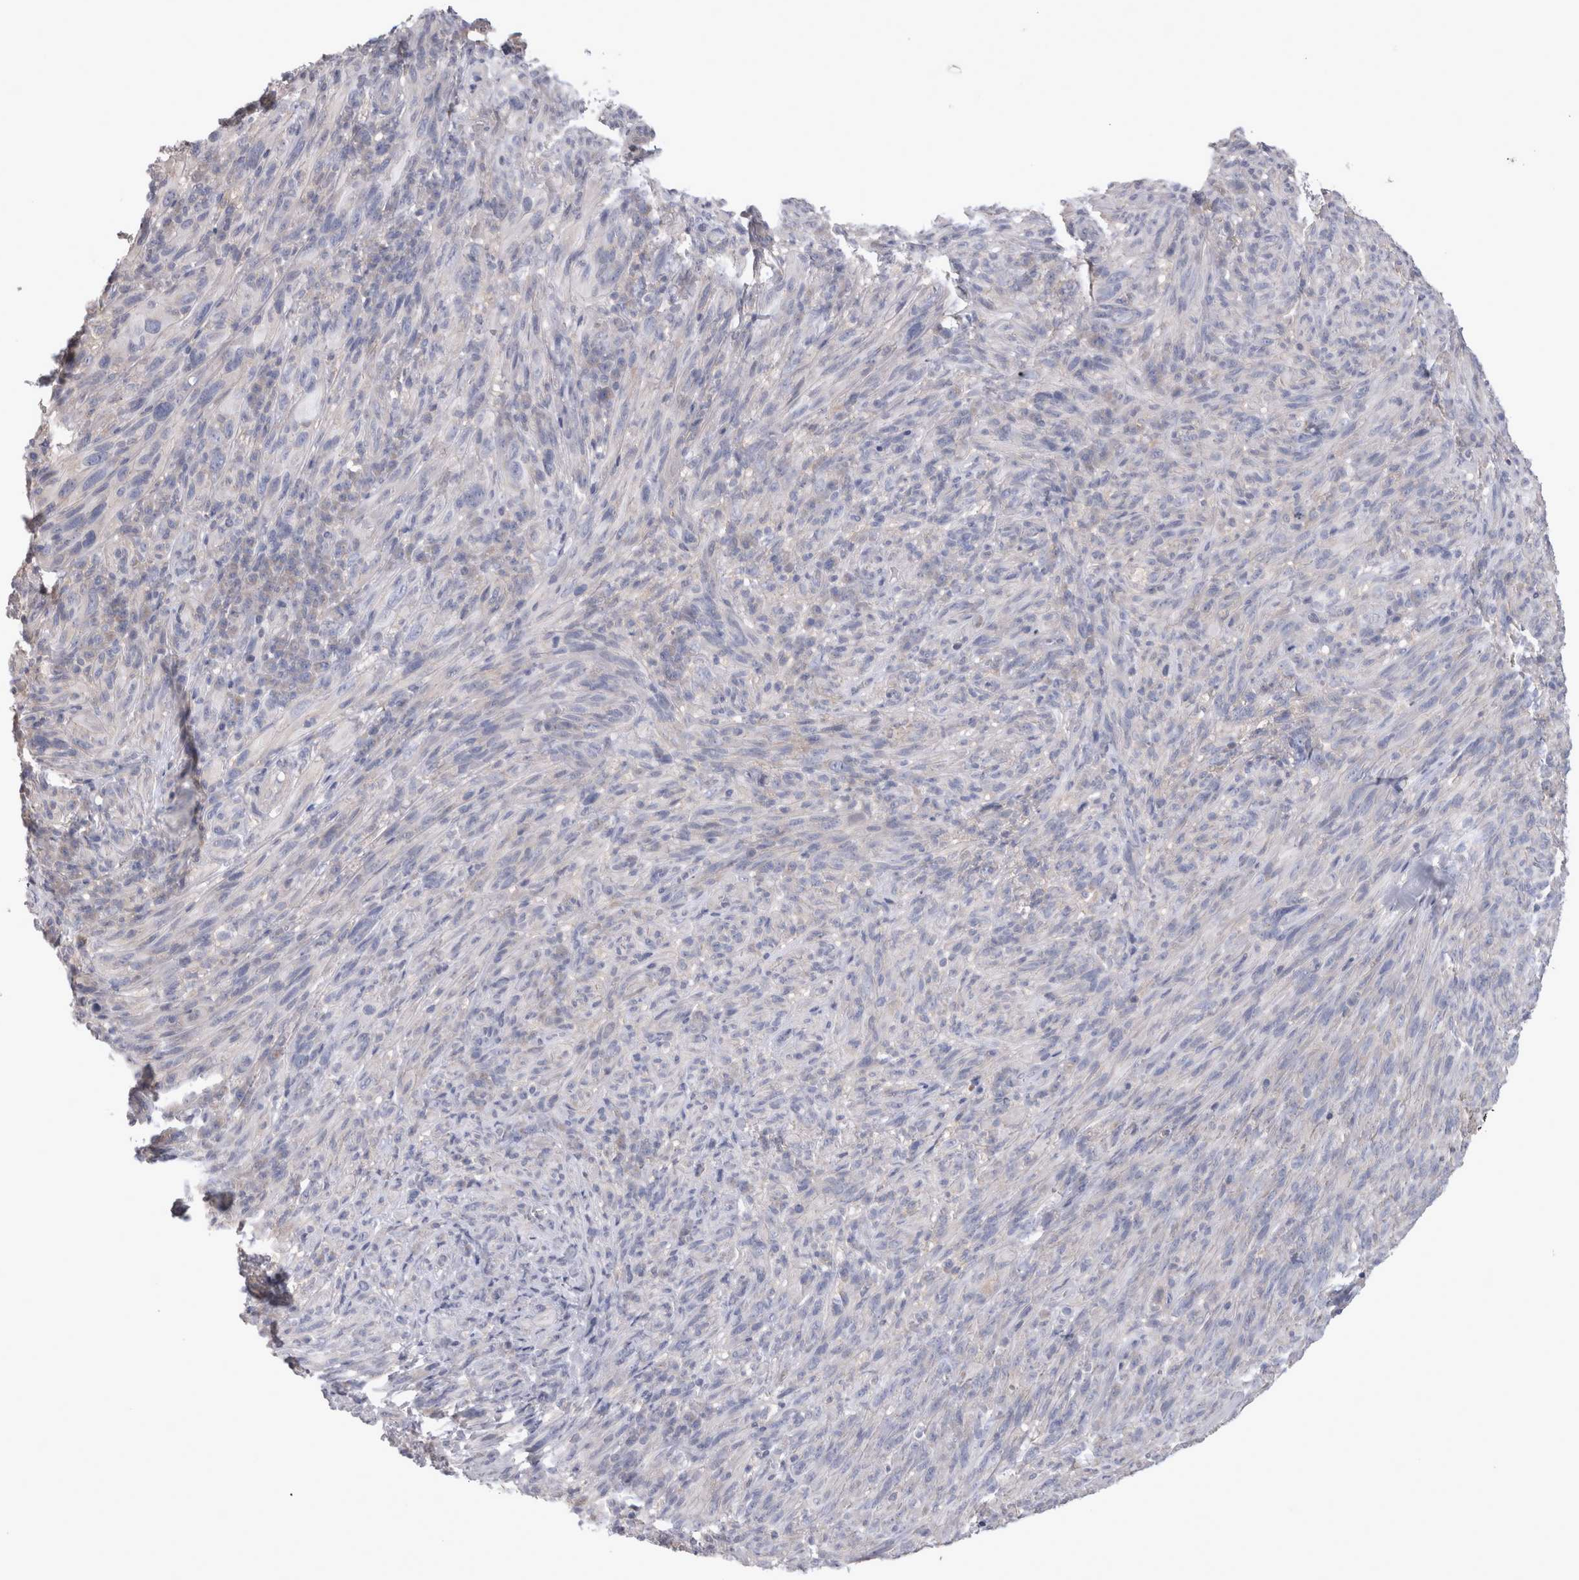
{"staining": {"intensity": "negative", "quantity": "none", "location": "none"}, "tissue": "melanoma", "cell_type": "Tumor cells", "image_type": "cancer", "snomed": [{"axis": "morphology", "description": "Malignant melanoma, NOS"}, {"axis": "topography", "description": "Skin of head"}], "caption": "There is no significant staining in tumor cells of malignant melanoma.", "gene": "LRRC40", "patient": {"sex": "male", "age": 96}}